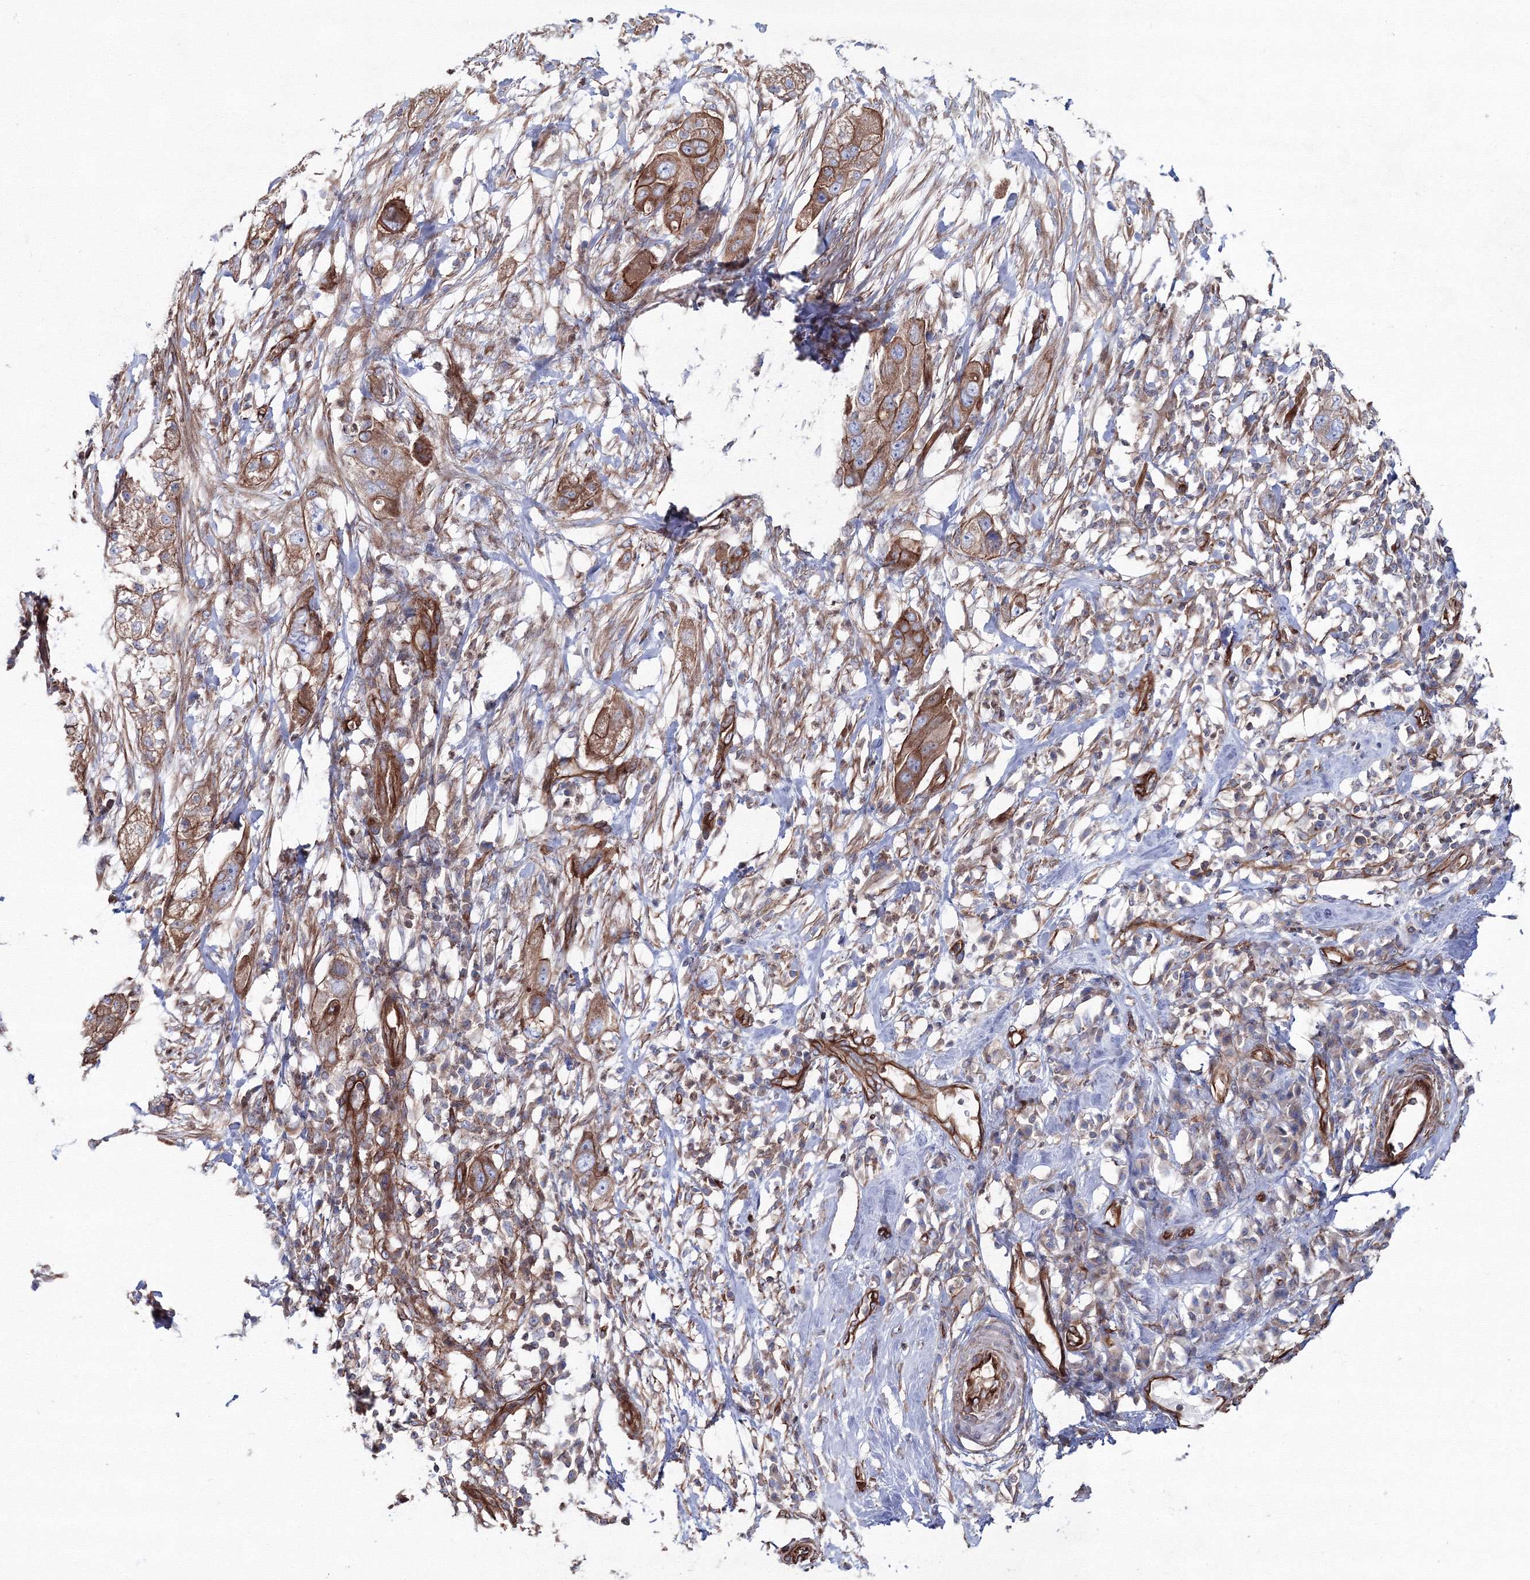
{"staining": {"intensity": "moderate", "quantity": ">75%", "location": "cytoplasmic/membranous"}, "tissue": "pancreatic cancer", "cell_type": "Tumor cells", "image_type": "cancer", "snomed": [{"axis": "morphology", "description": "Adenocarcinoma, NOS"}, {"axis": "topography", "description": "Pancreas"}], "caption": "Human pancreatic adenocarcinoma stained for a protein (brown) exhibits moderate cytoplasmic/membranous positive expression in about >75% of tumor cells.", "gene": "ANKRD37", "patient": {"sex": "female", "age": 78}}